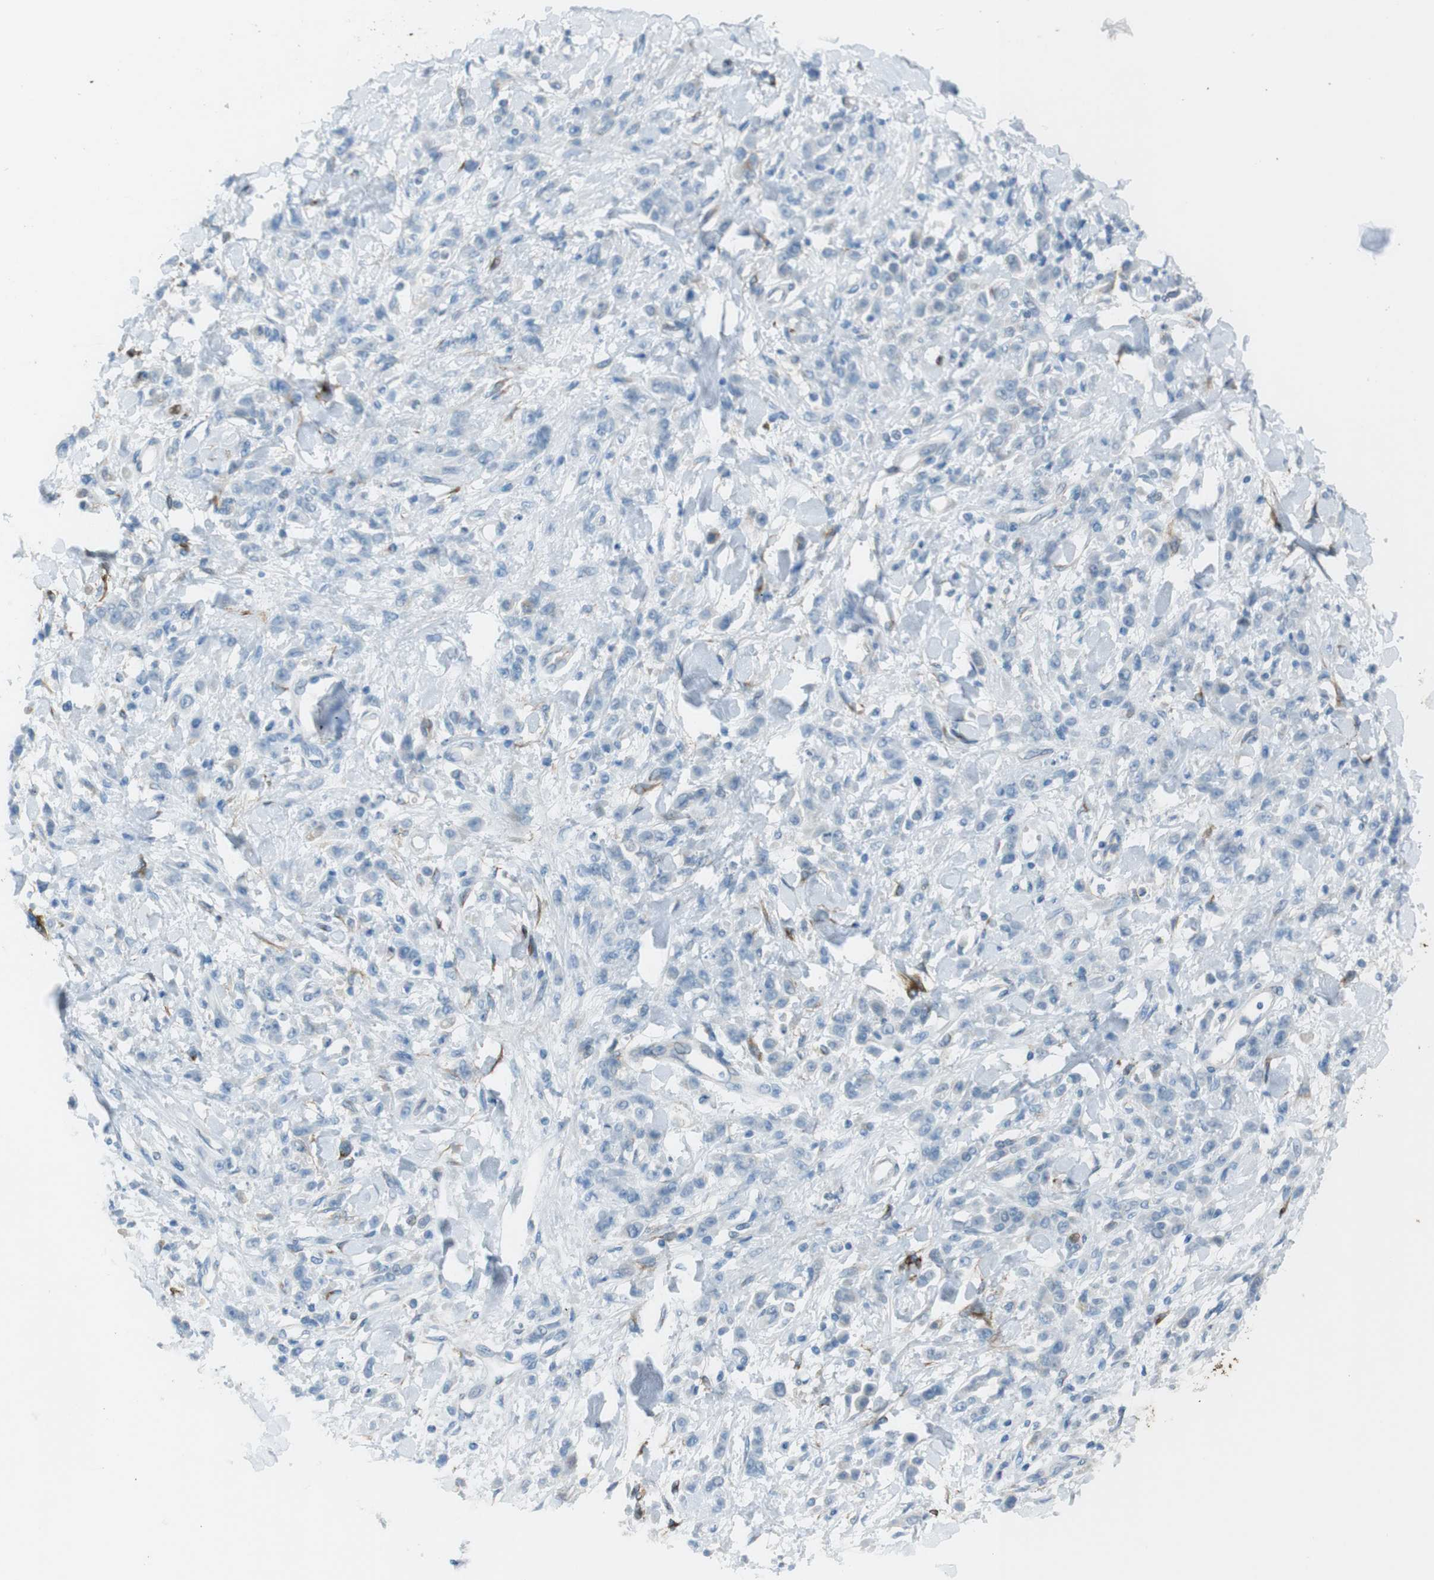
{"staining": {"intensity": "negative", "quantity": "none", "location": "none"}, "tissue": "stomach cancer", "cell_type": "Tumor cells", "image_type": "cancer", "snomed": [{"axis": "morphology", "description": "Normal tissue, NOS"}, {"axis": "morphology", "description": "Adenocarcinoma, NOS"}, {"axis": "topography", "description": "Stomach"}], "caption": "IHC micrograph of human adenocarcinoma (stomach) stained for a protein (brown), which reveals no positivity in tumor cells.", "gene": "TUBB2A", "patient": {"sex": "male", "age": 82}}